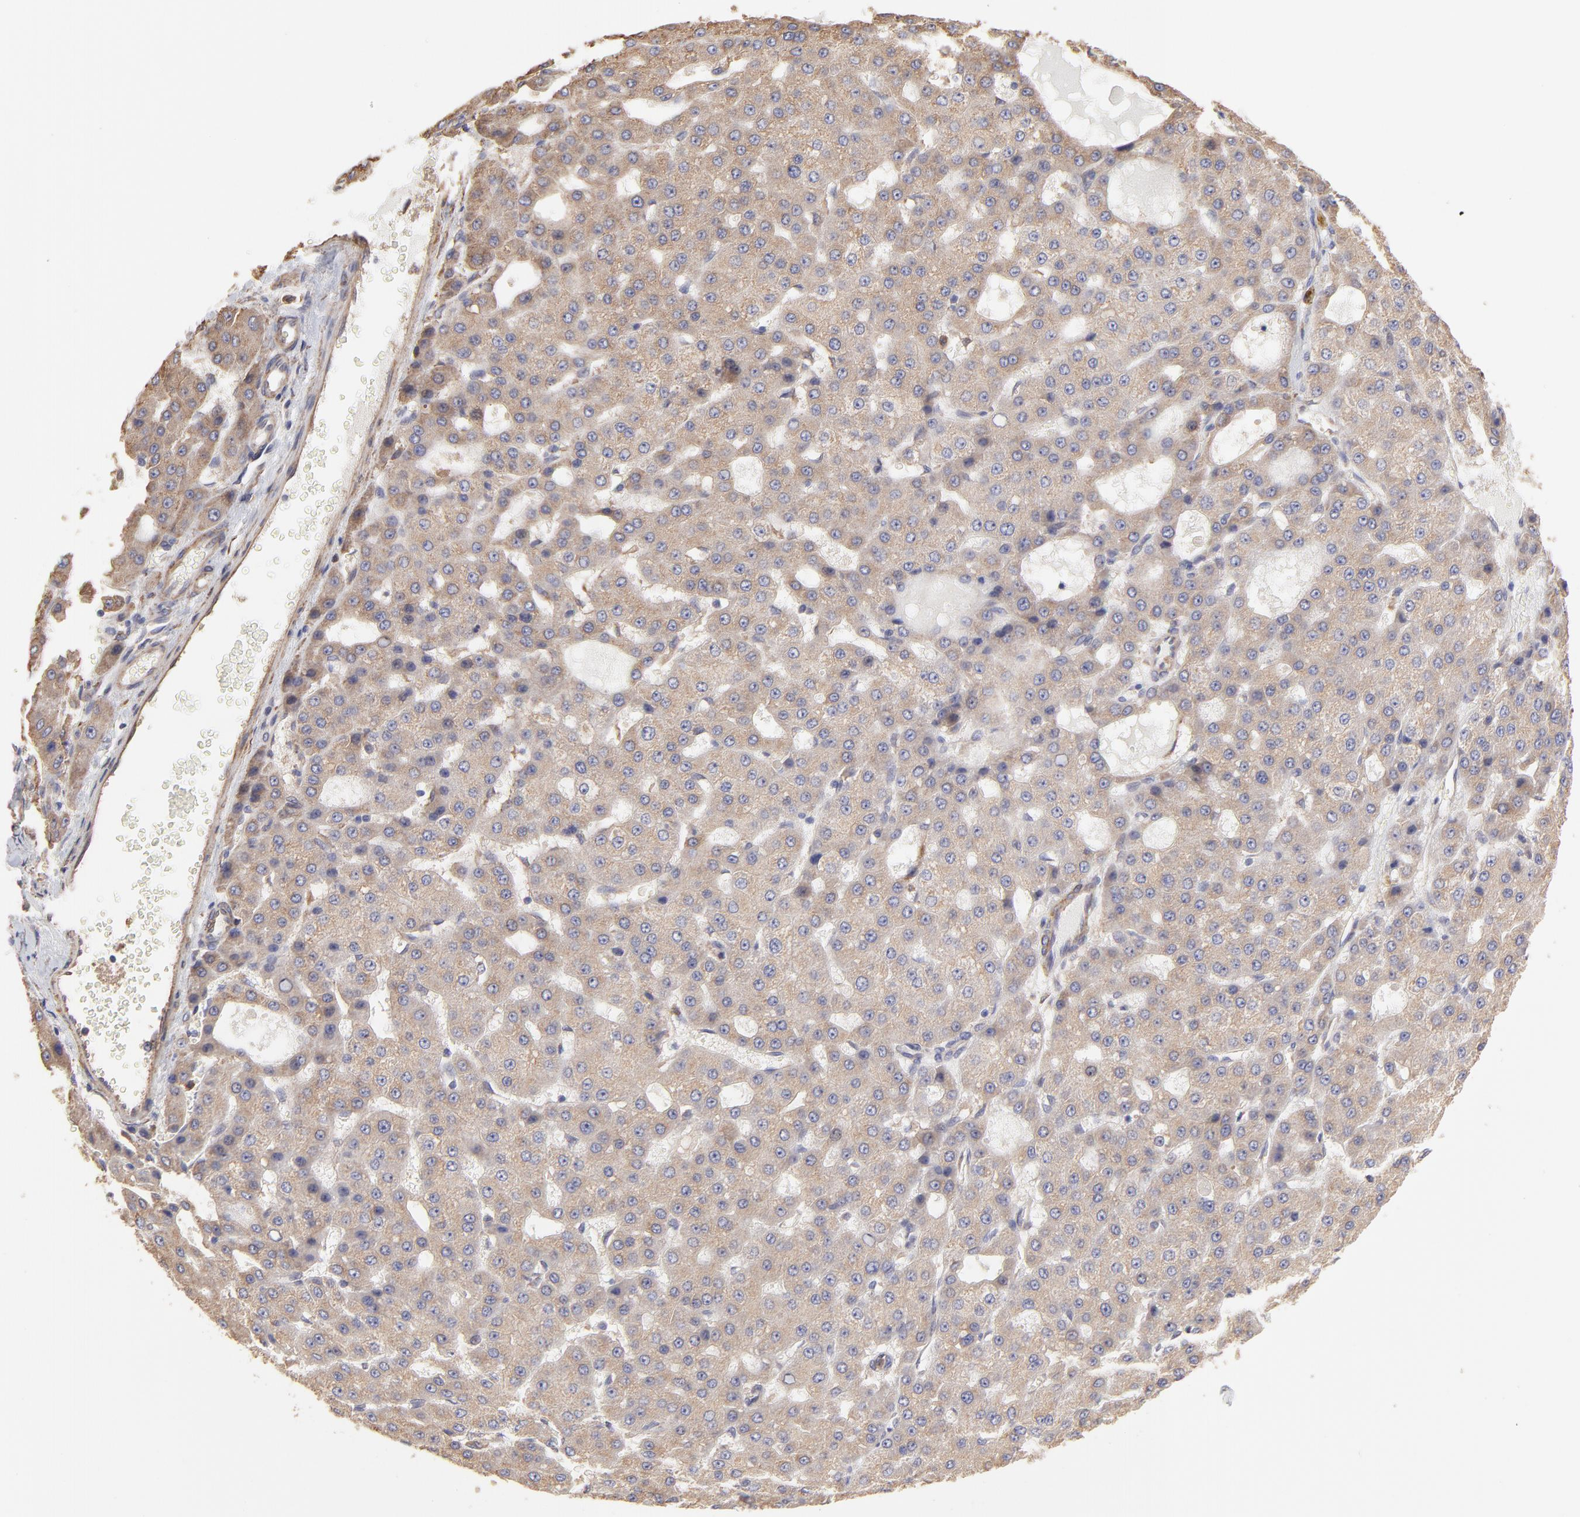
{"staining": {"intensity": "moderate", "quantity": ">75%", "location": "cytoplasmic/membranous"}, "tissue": "liver cancer", "cell_type": "Tumor cells", "image_type": "cancer", "snomed": [{"axis": "morphology", "description": "Carcinoma, Hepatocellular, NOS"}, {"axis": "topography", "description": "Liver"}], "caption": "Protein staining by immunohistochemistry shows moderate cytoplasmic/membranous staining in approximately >75% of tumor cells in liver cancer (hepatocellular carcinoma).", "gene": "PFKM", "patient": {"sex": "male", "age": 47}}